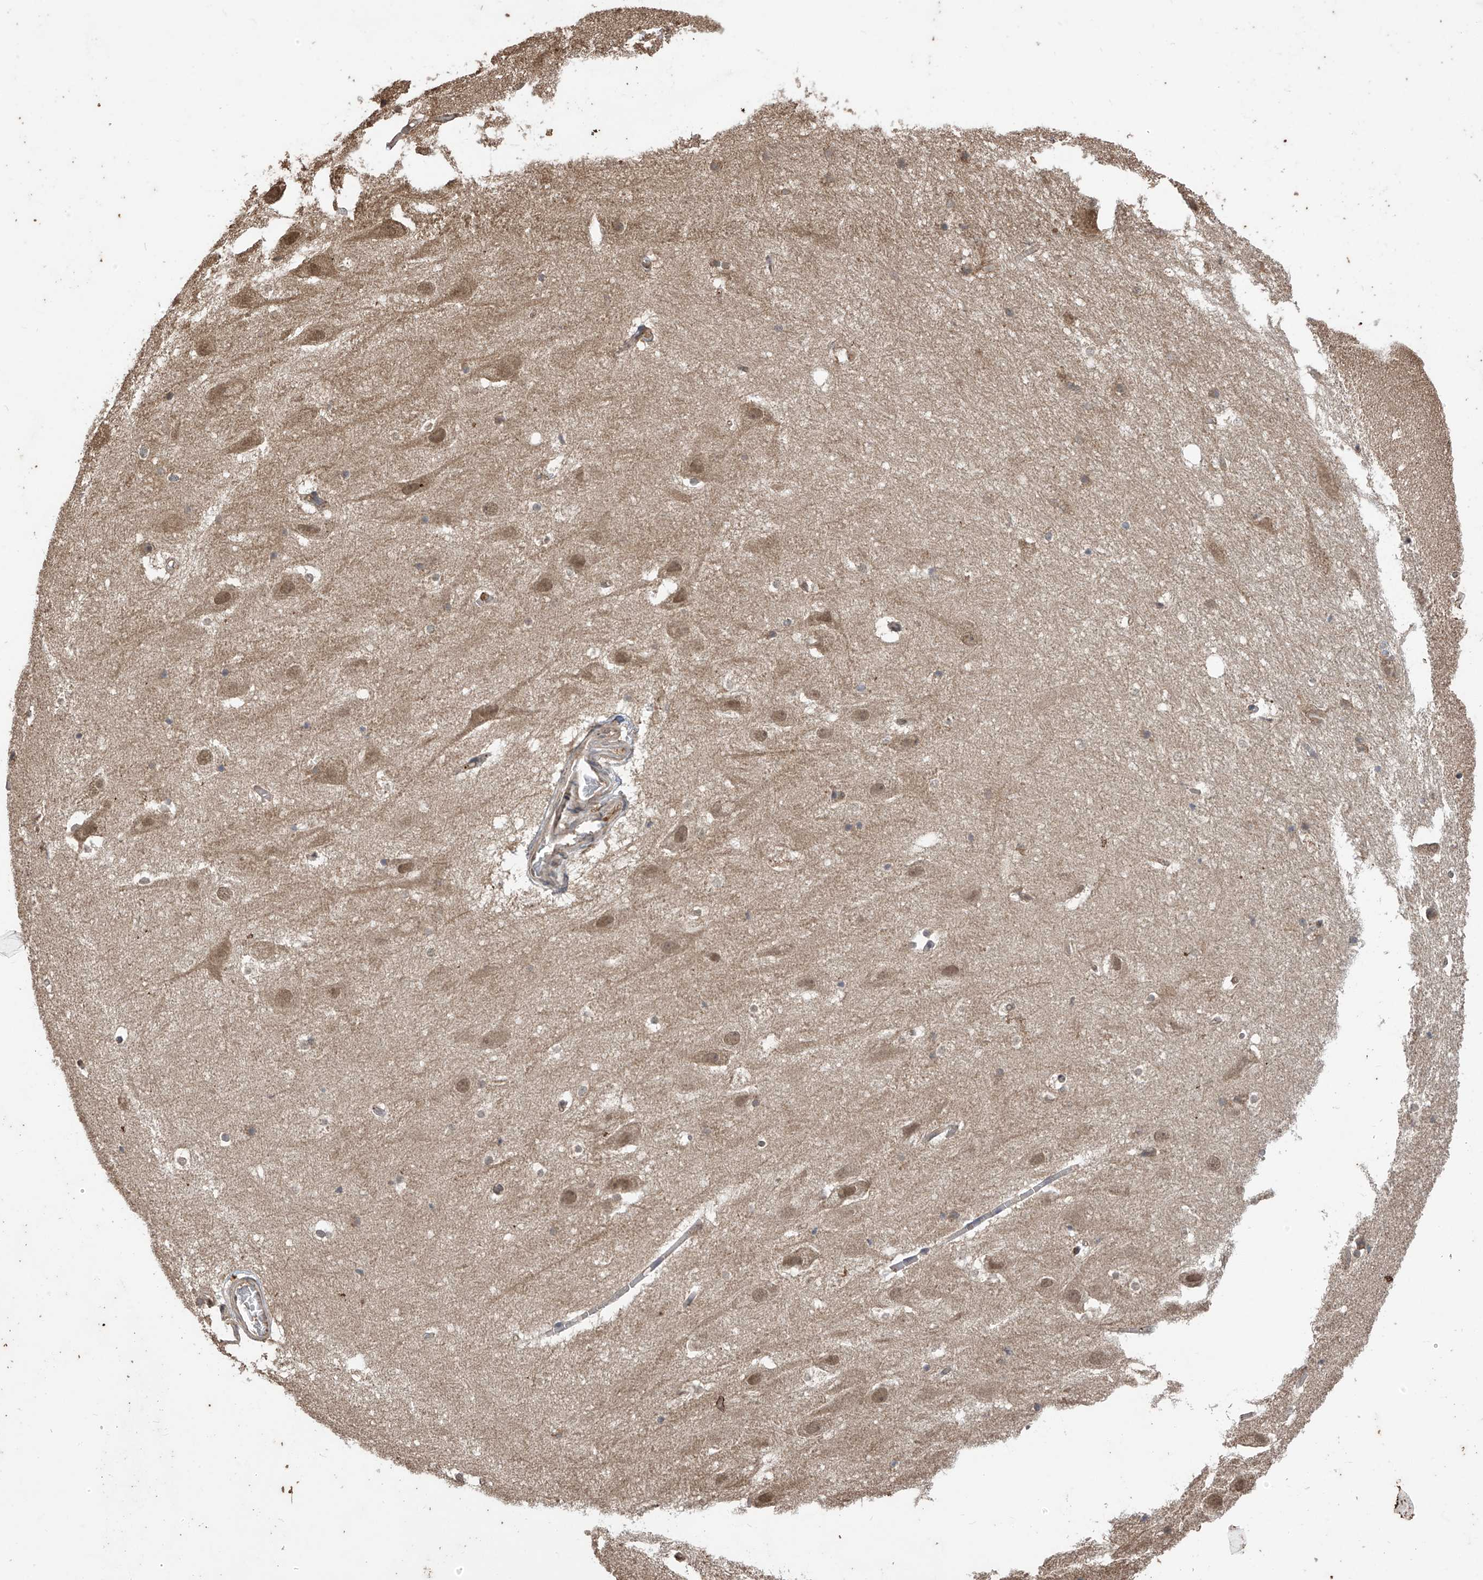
{"staining": {"intensity": "moderate", "quantity": "<25%", "location": "nuclear"}, "tissue": "hippocampus", "cell_type": "Glial cells", "image_type": "normal", "snomed": [{"axis": "morphology", "description": "Normal tissue, NOS"}, {"axis": "topography", "description": "Hippocampus"}], "caption": "Human hippocampus stained with a brown dye exhibits moderate nuclear positive staining in about <25% of glial cells.", "gene": "PNPT1", "patient": {"sex": "female", "age": 52}}